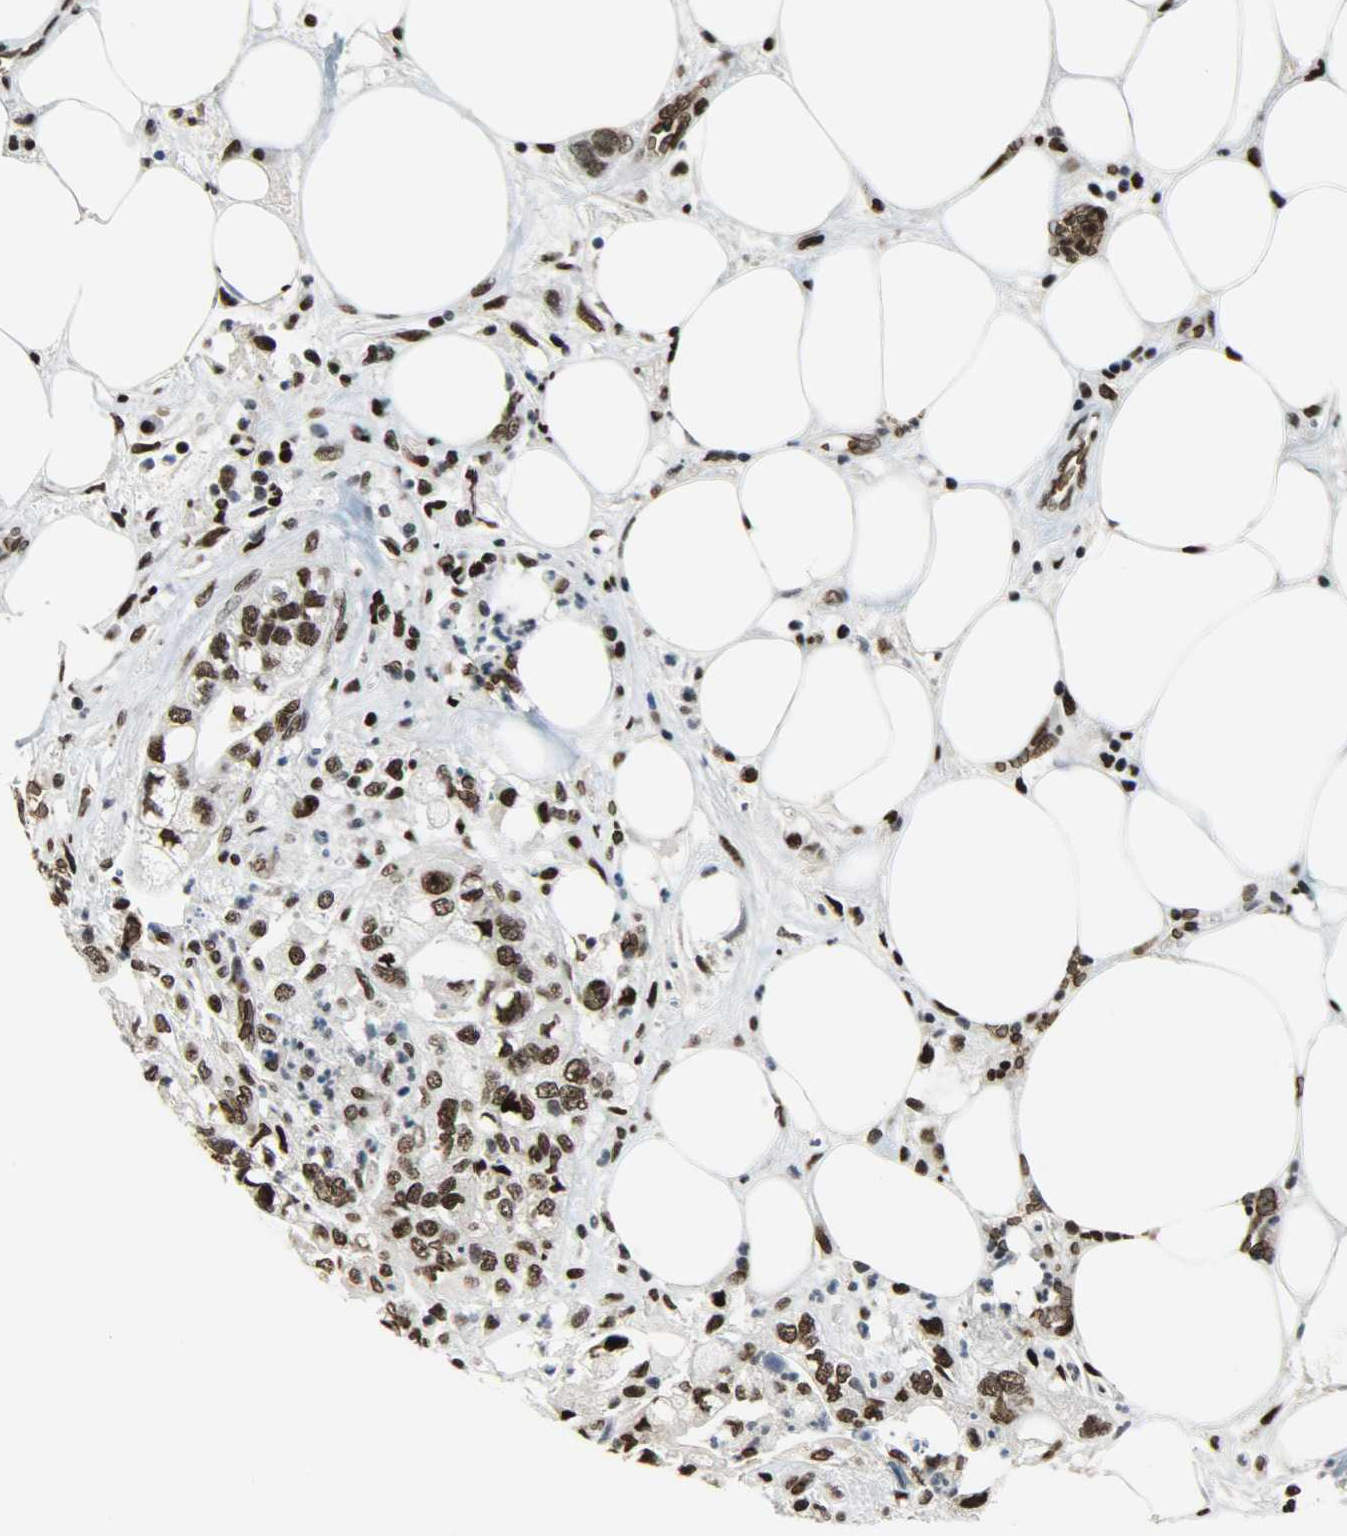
{"staining": {"intensity": "strong", "quantity": ">75%", "location": "nuclear"}, "tissue": "pancreatic cancer", "cell_type": "Tumor cells", "image_type": "cancer", "snomed": [{"axis": "morphology", "description": "Adenocarcinoma, NOS"}, {"axis": "topography", "description": "Pancreas"}], "caption": "A brown stain shows strong nuclear staining of a protein in human pancreatic cancer tumor cells.", "gene": "SNAI1", "patient": {"sex": "male", "age": 70}}